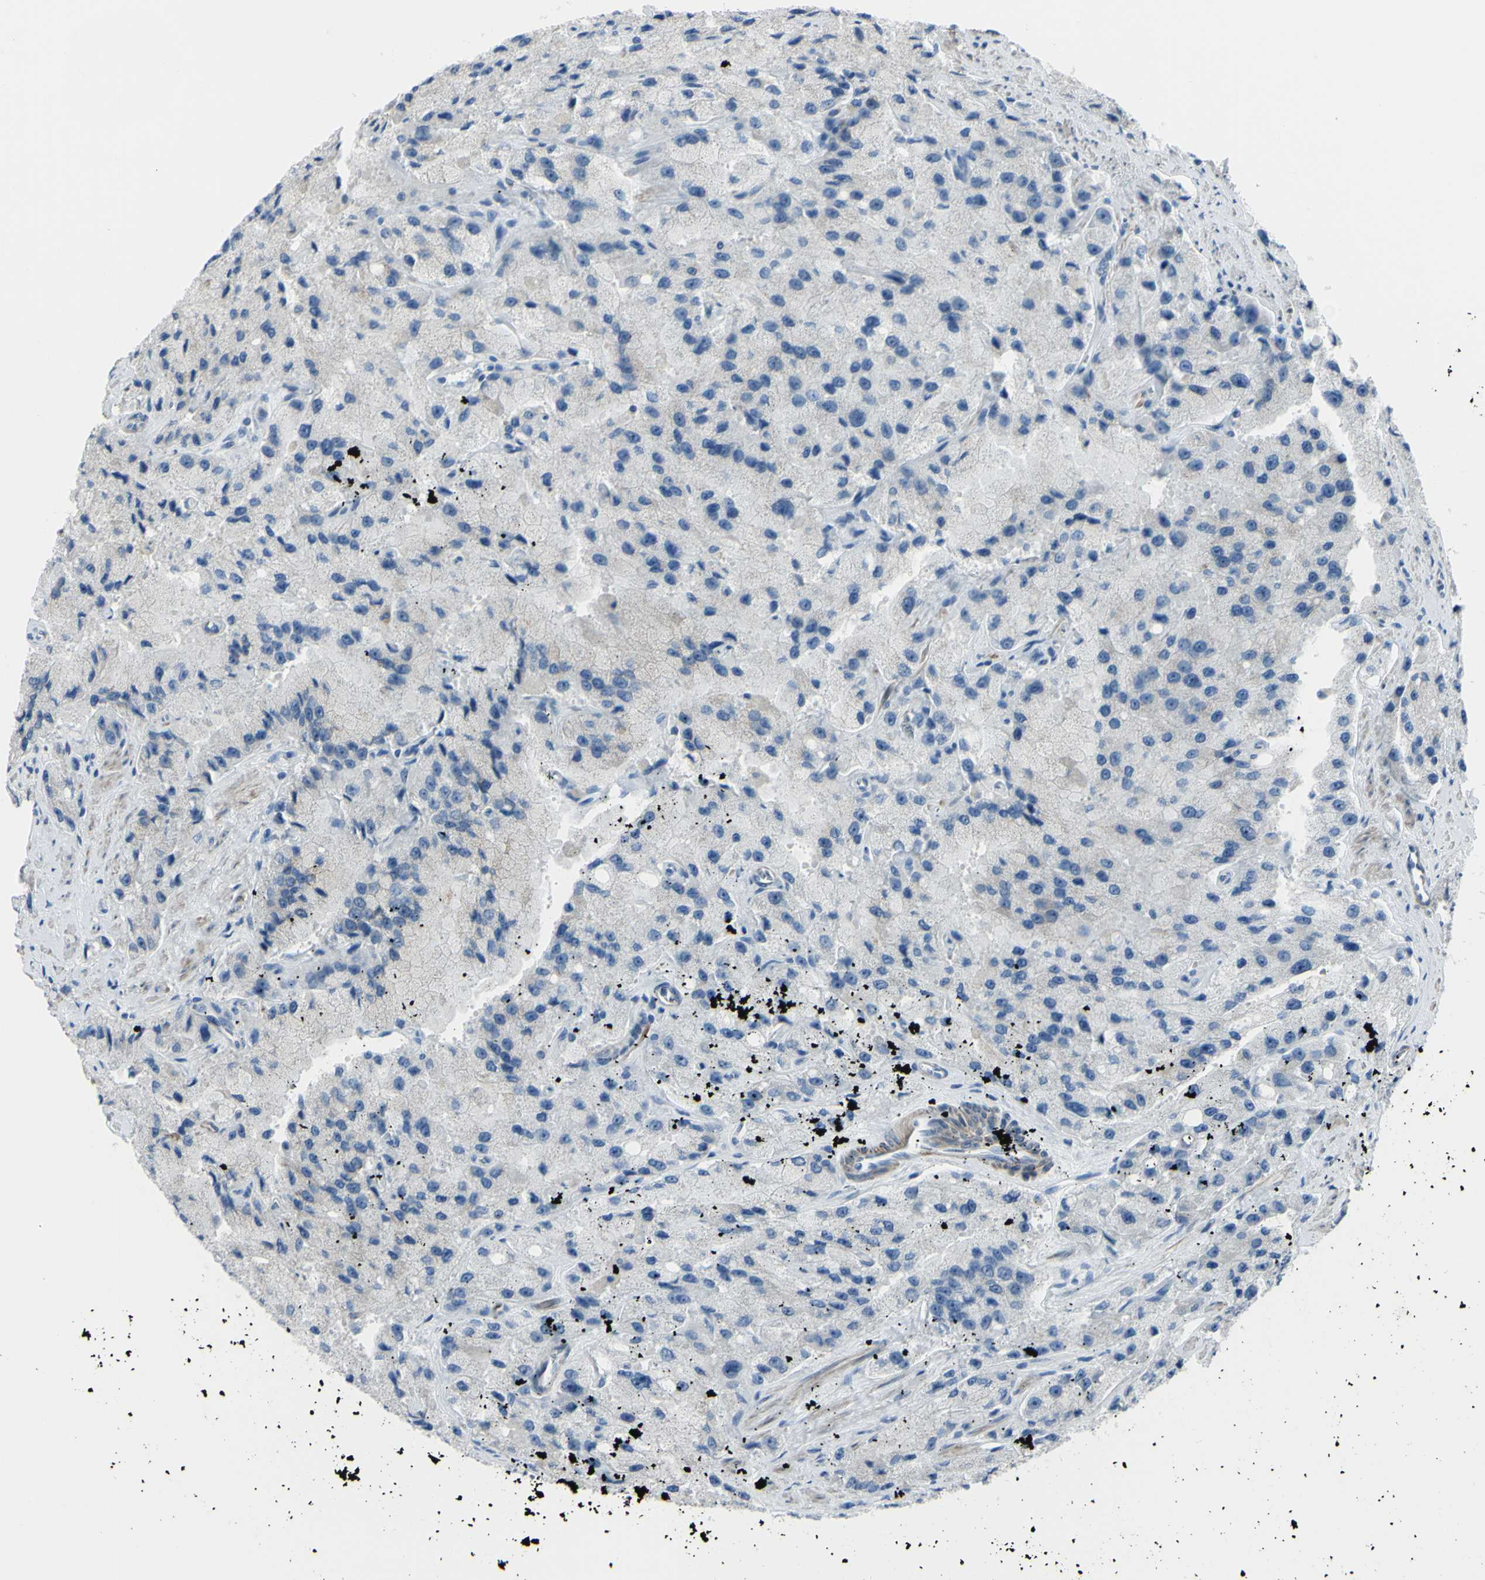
{"staining": {"intensity": "negative", "quantity": "none", "location": "none"}, "tissue": "prostate cancer", "cell_type": "Tumor cells", "image_type": "cancer", "snomed": [{"axis": "morphology", "description": "Adenocarcinoma, High grade"}, {"axis": "topography", "description": "Prostate"}], "caption": "Immunohistochemistry (IHC) photomicrograph of neoplastic tissue: prostate adenocarcinoma (high-grade) stained with DAB (3,3'-diaminobenzidine) demonstrates no significant protein positivity in tumor cells. (Stains: DAB (3,3'-diaminobenzidine) immunohistochemistry (IHC) with hematoxylin counter stain, Microscopy: brightfield microscopy at high magnification).", "gene": "NCBP2L", "patient": {"sex": "male", "age": 58}}